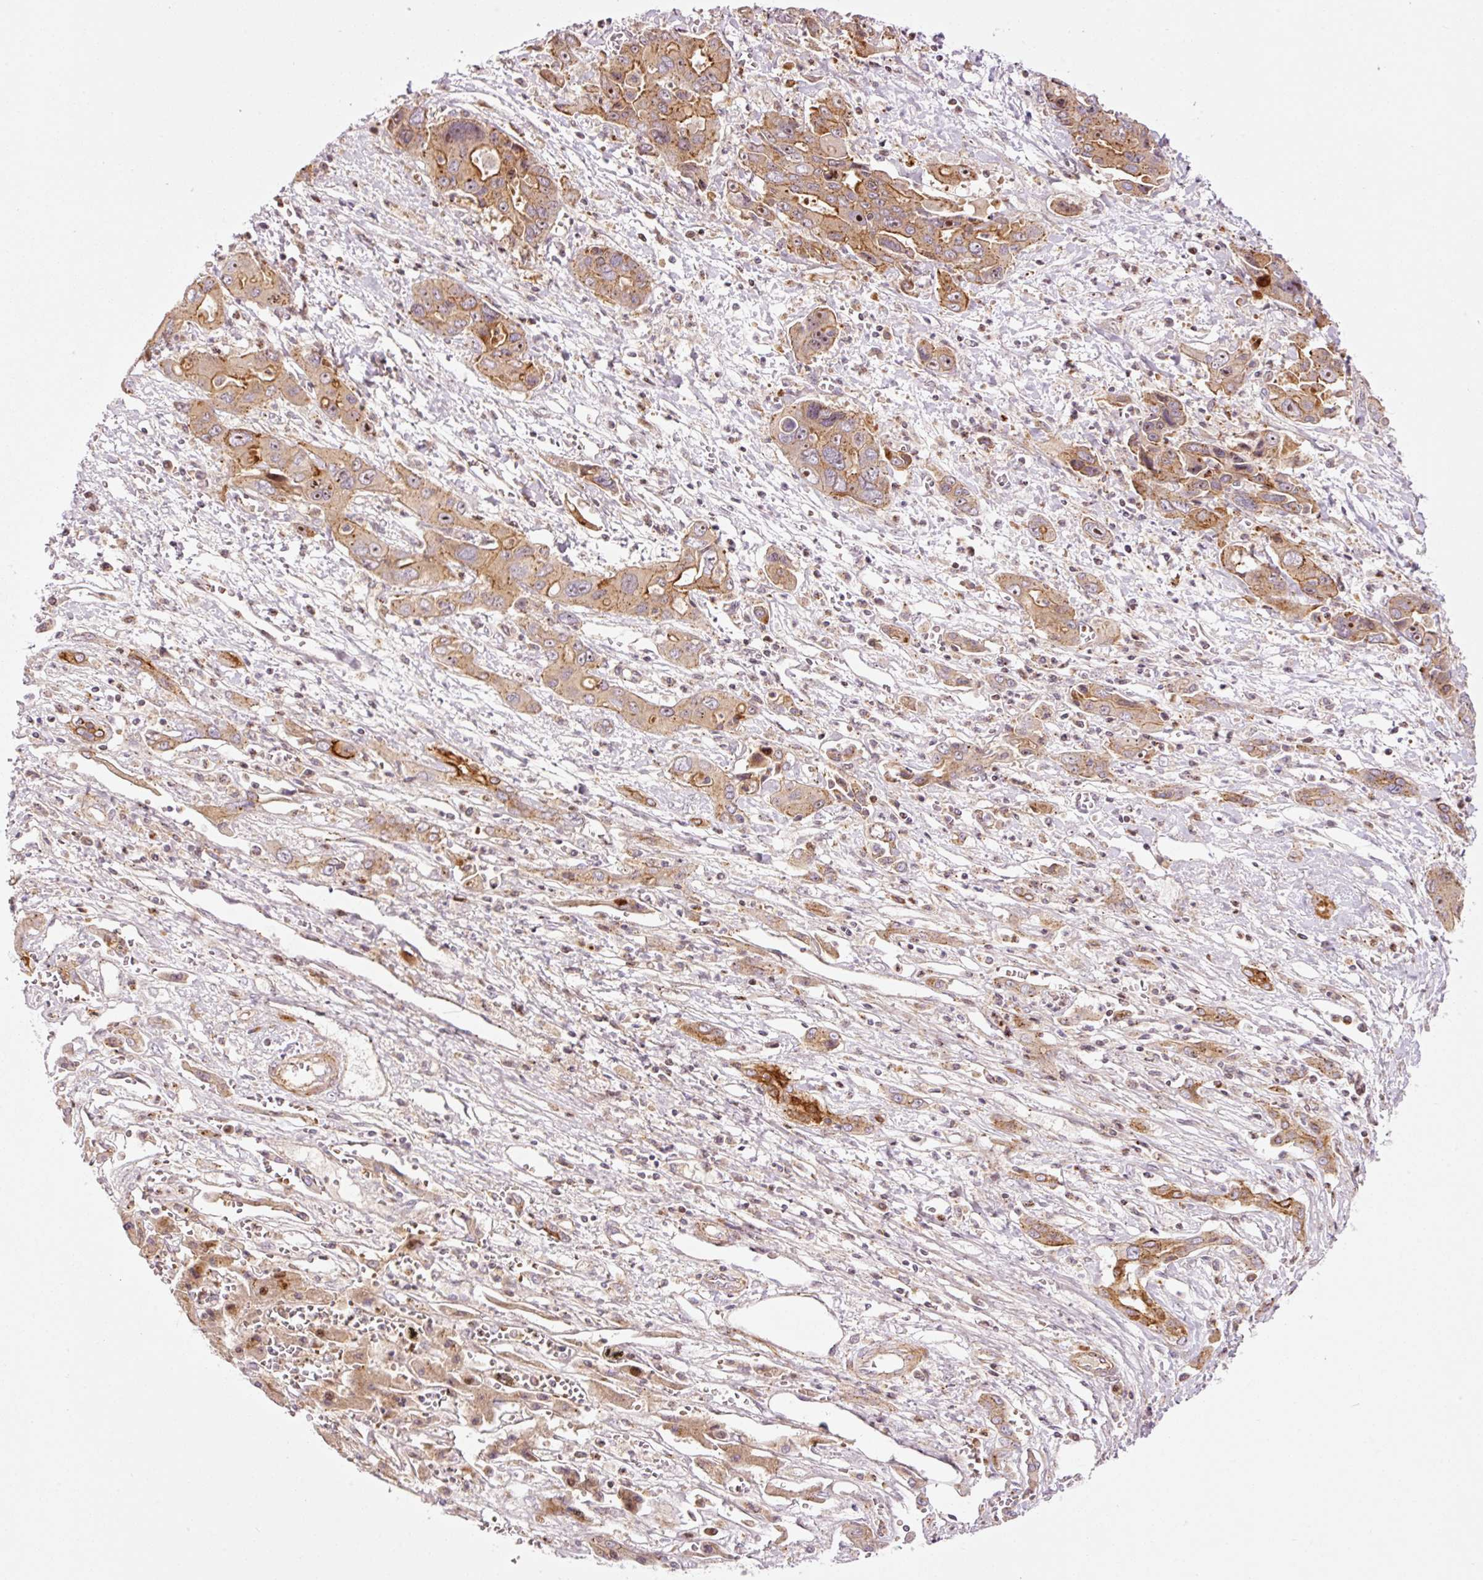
{"staining": {"intensity": "moderate", "quantity": ">75%", "location": "cytoplasmic/membranous"}, "tissue": "liver cancer", "cell_type": "Tumor cells", "image_type": "cancer", "snomed": [{"axis": "morphology", "description": "Cholangiocarcinoma"}, {"axis": "topography", "description": "Liver"}], "caption": "IHC histopathology image of liver cancer stained for a protein (brown), which exhibits medium levels of moderate cytoplasmic/membranous staining in about >75% of tumor cells.", "gene": "ANKRD20A1", "patient": {"sex": "male", "age": 67}}